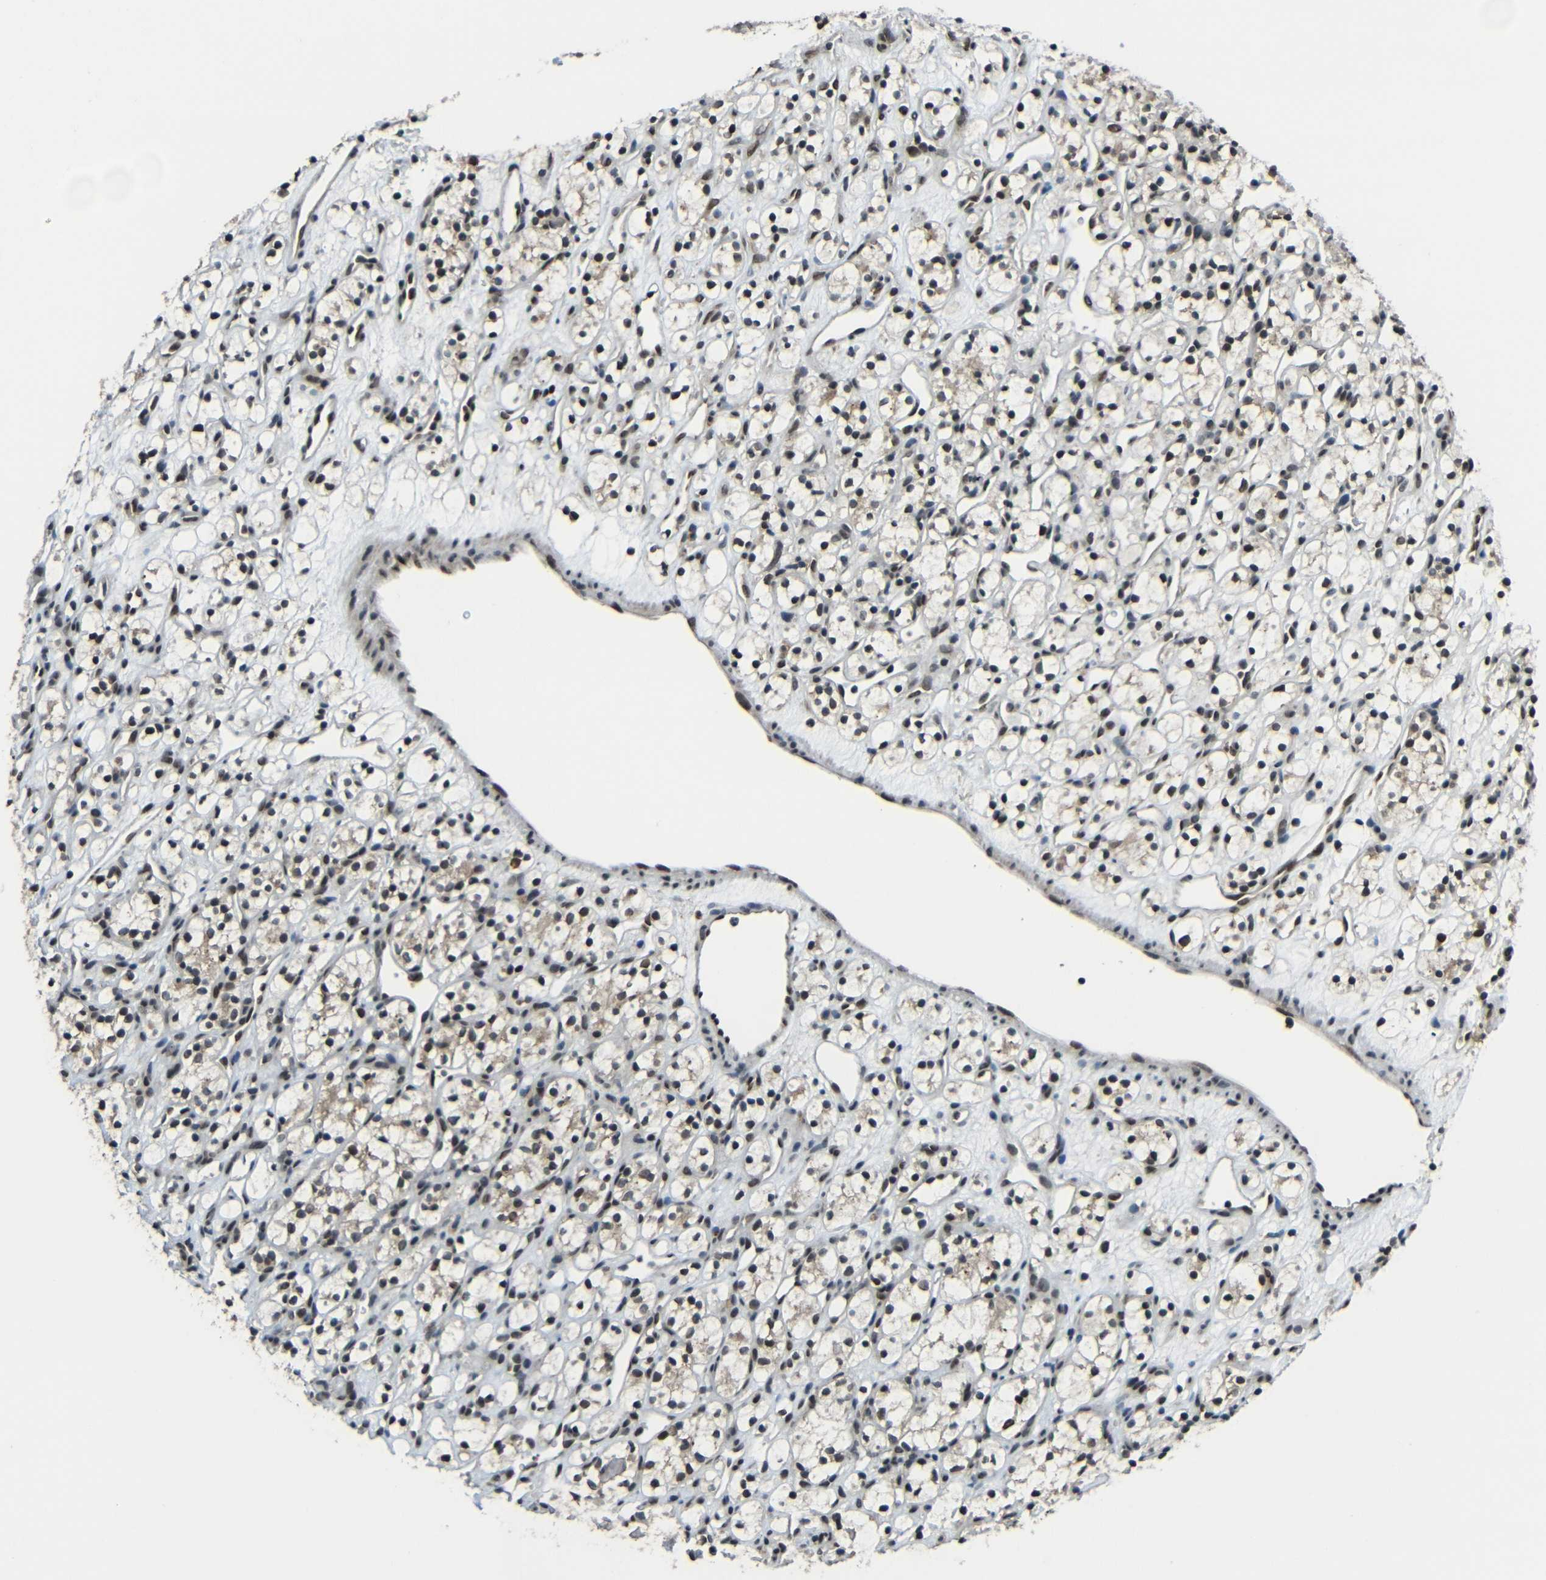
{"staining": {"intensity": "weak", "quantity": "25%-75%", "location": "nuclear"}, "tissue": "renal cancer", "cell_type": "Tumor cells", "image_type": "cancer", "snomed": [{"axis": "morphology", "description": "Adenocarcinoma, NOS"}, {"axis": "topography", "description": "Kidney"}], "caption": "A brown stain labels weak nuclear staining of a protein in renal cancer (adenocarcinoma) tumor cells.", "gene": "PSIP1", "patient": {"sex": "female", "age": 60}}